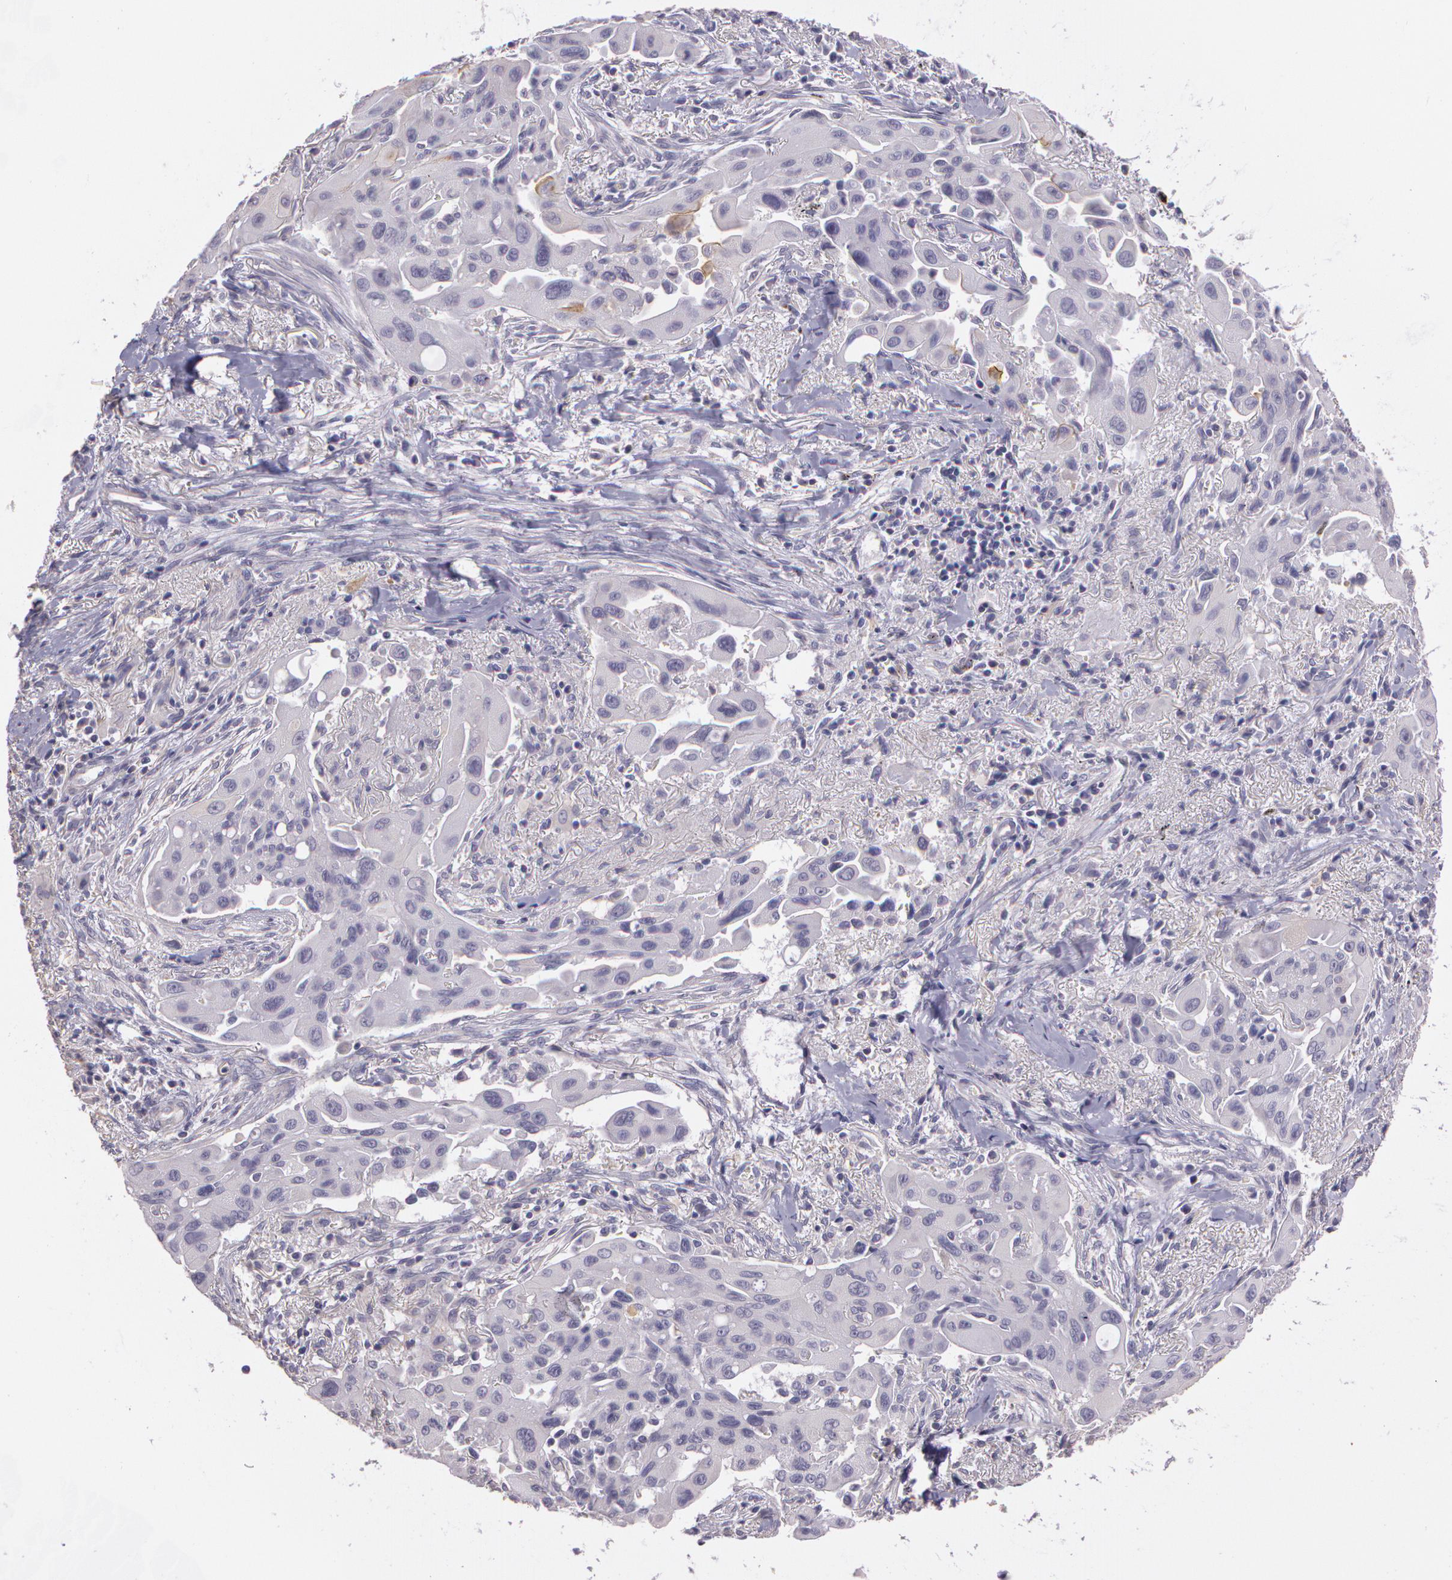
{"staining": {"intensity": "negative", "quantity": "none", "location": "none"}, "tissue": "lung cancer", "cell_type": "Tumor cells", "image_type": "cancer", "snomed": [{"axis": "morphology", "description": "Adenocarcinoma, NOS"}, {"axis": "topography", "description": "Lung"}], "caption": "An immunohistochemistry (IHC) photomicrograph of lung cancer is shown. There is no staining in tumor cells of lung cancer.", "gene": "G2E3", "patient": {"sex": "male", "age": 68}}